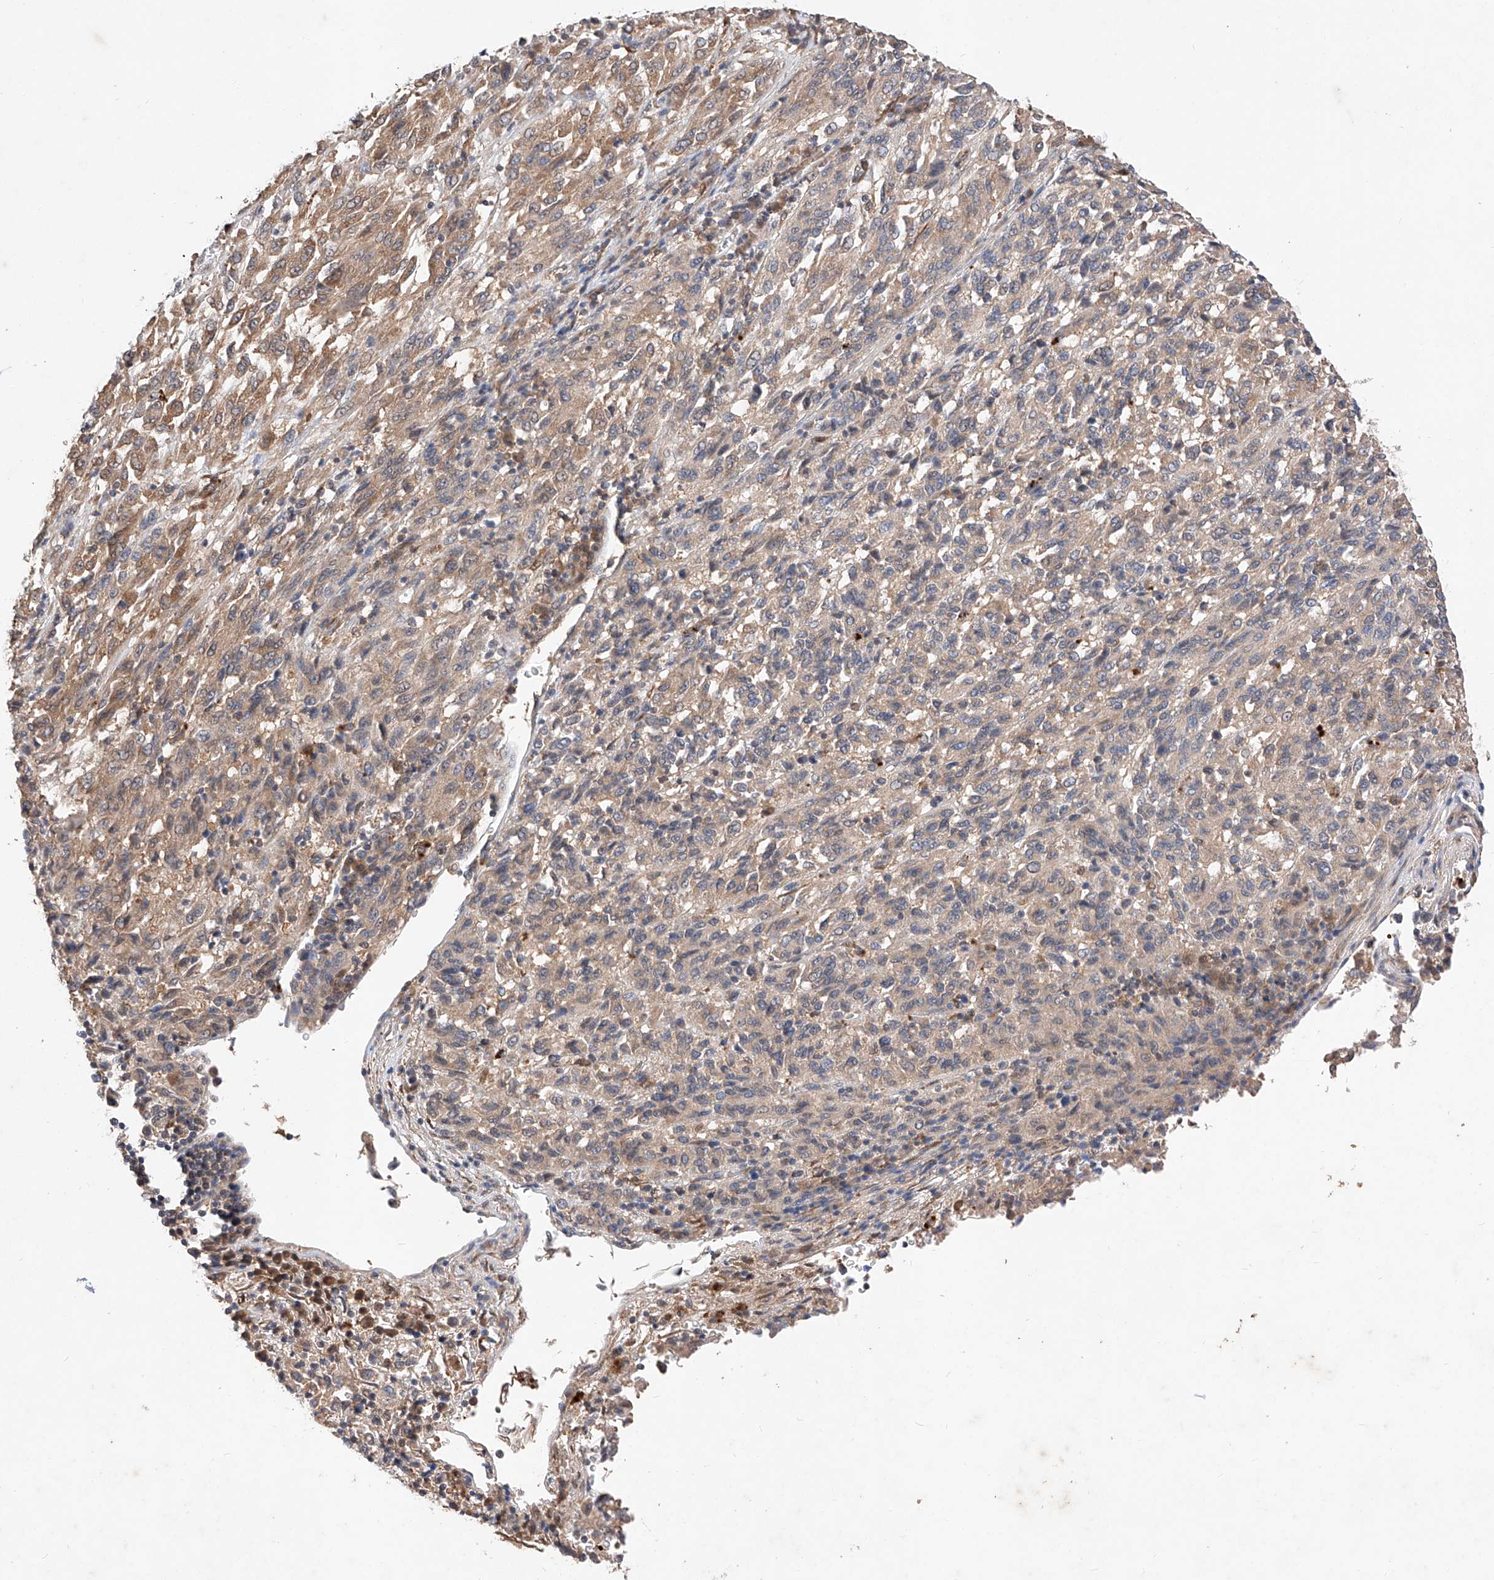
{"staining": {"intensity": "weak", "quantity": "25%-75%", "location": "cytoplasmic/membranous"}, "tissue": "melanoma", "cell_type": "Tumor cells", "image_type": "cancer", "snomed": [{"axis": "morphology", "description": "Malignant melanoma, Metastatic site"}, {"axis": "topography", "description": "Lung"}], "caption": "Malignant melanoma (metastatic site) tissue exhibits weak cytoplasmic/membranous staining in approximately 25%-75% of tumor cells, visualized by immunohistochemistry. The protein is stained brown, and the nuclei are stained in blue (DAB IHC with brightfield microscopy, high magnification).", "gene": "ZSCAN4", "patient": {"sex": "male", "age": 64}}